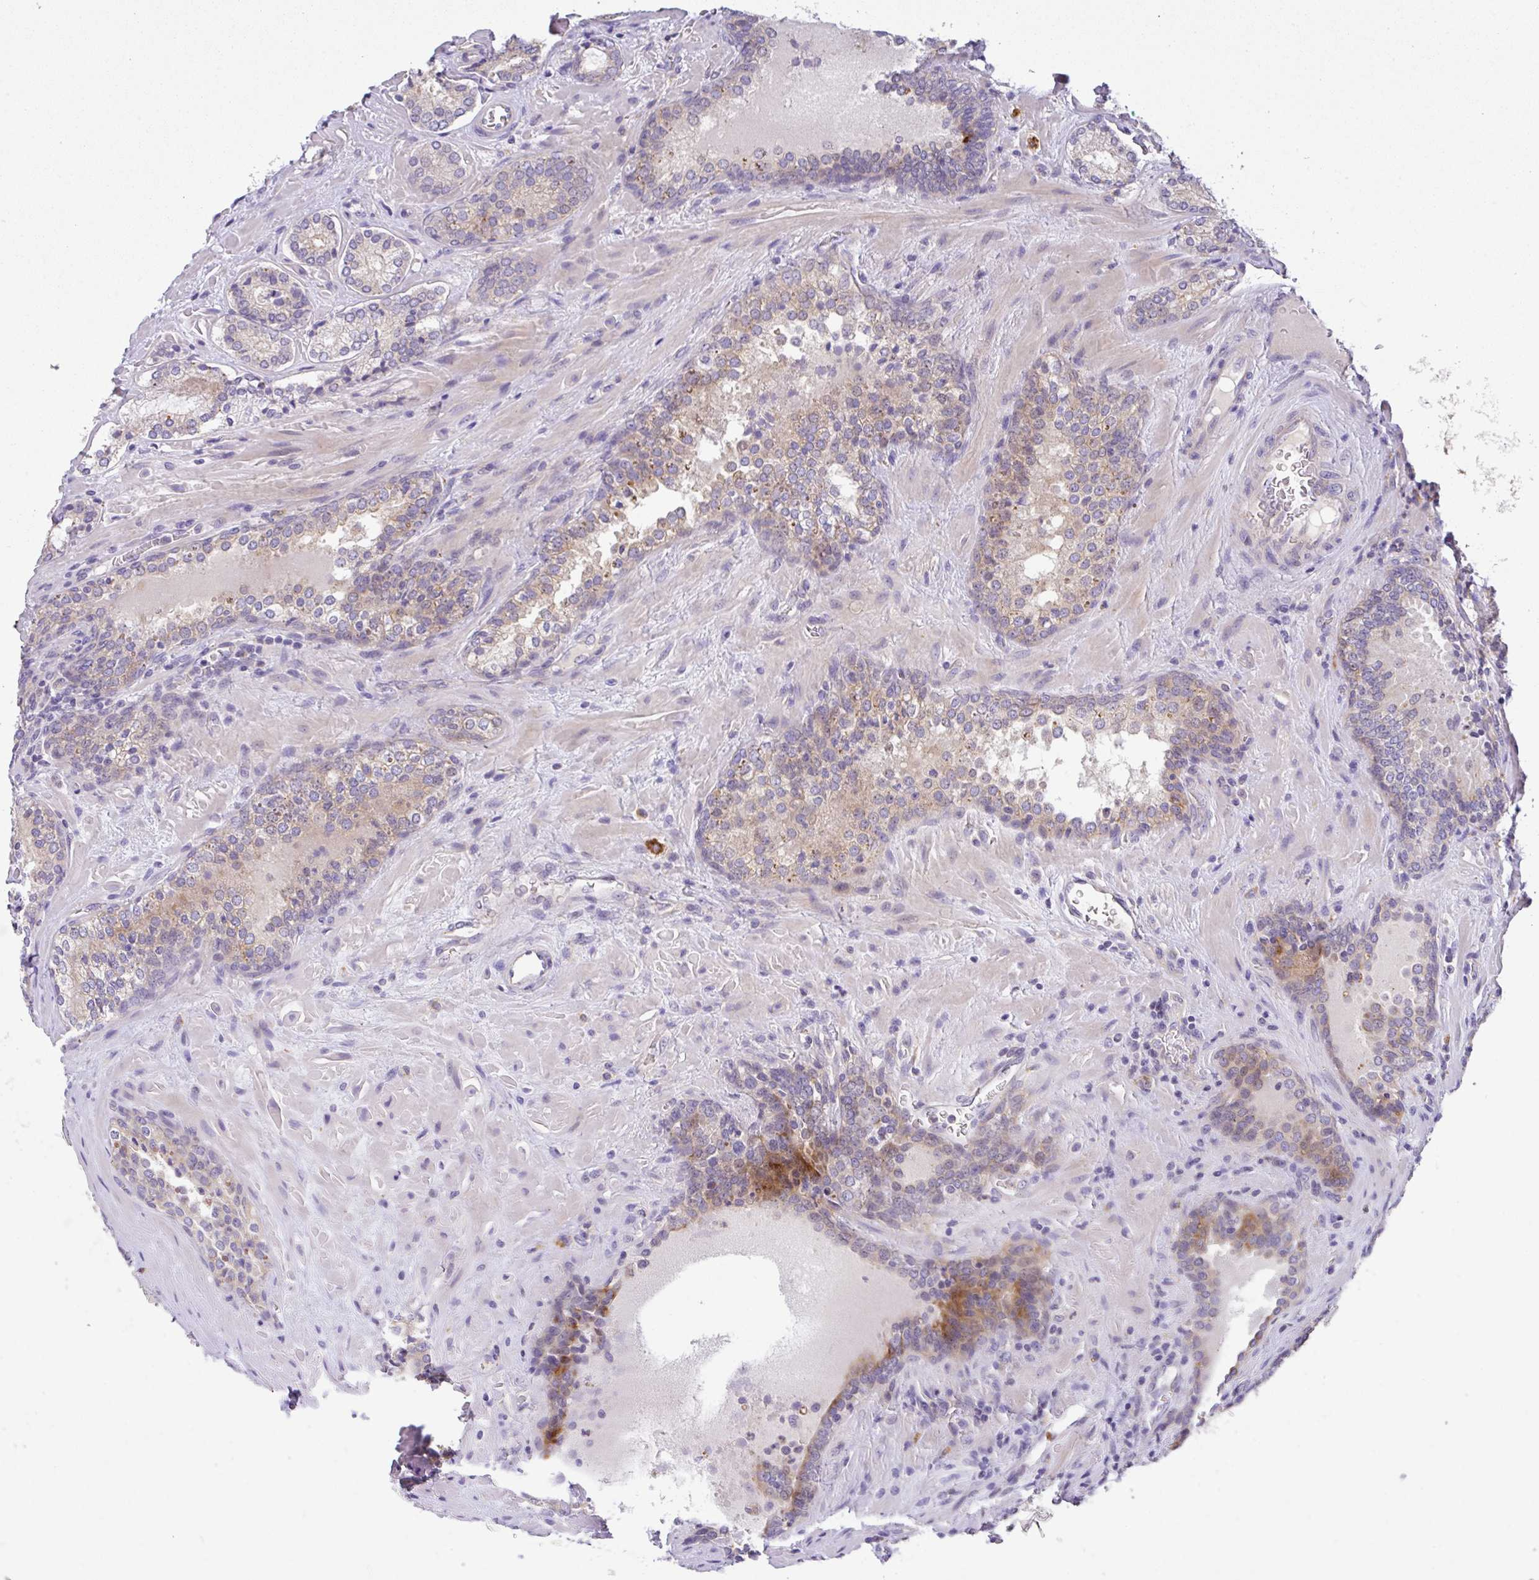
{"staining": {"intensity": "weak", "quantity": "25%-75%", "location": "cytoplasmic/membranous"}, "tissue": "prostate cancer", "cell_type": "Tumor cells", "image_type": "cancer", "snomed": [{"axis": "morphology", "description": "Adenocarcinoma, Low grade"}, {"axis": "topography", "description": "Prostate"}], "caption": "Prostate low-grade adenocarcinoma stained for a protein reveals weak cytoplasmic/membranous positivity in tumor cells.", "gene": "EPN3", "patient": {"sex": "male", "age": 62}}